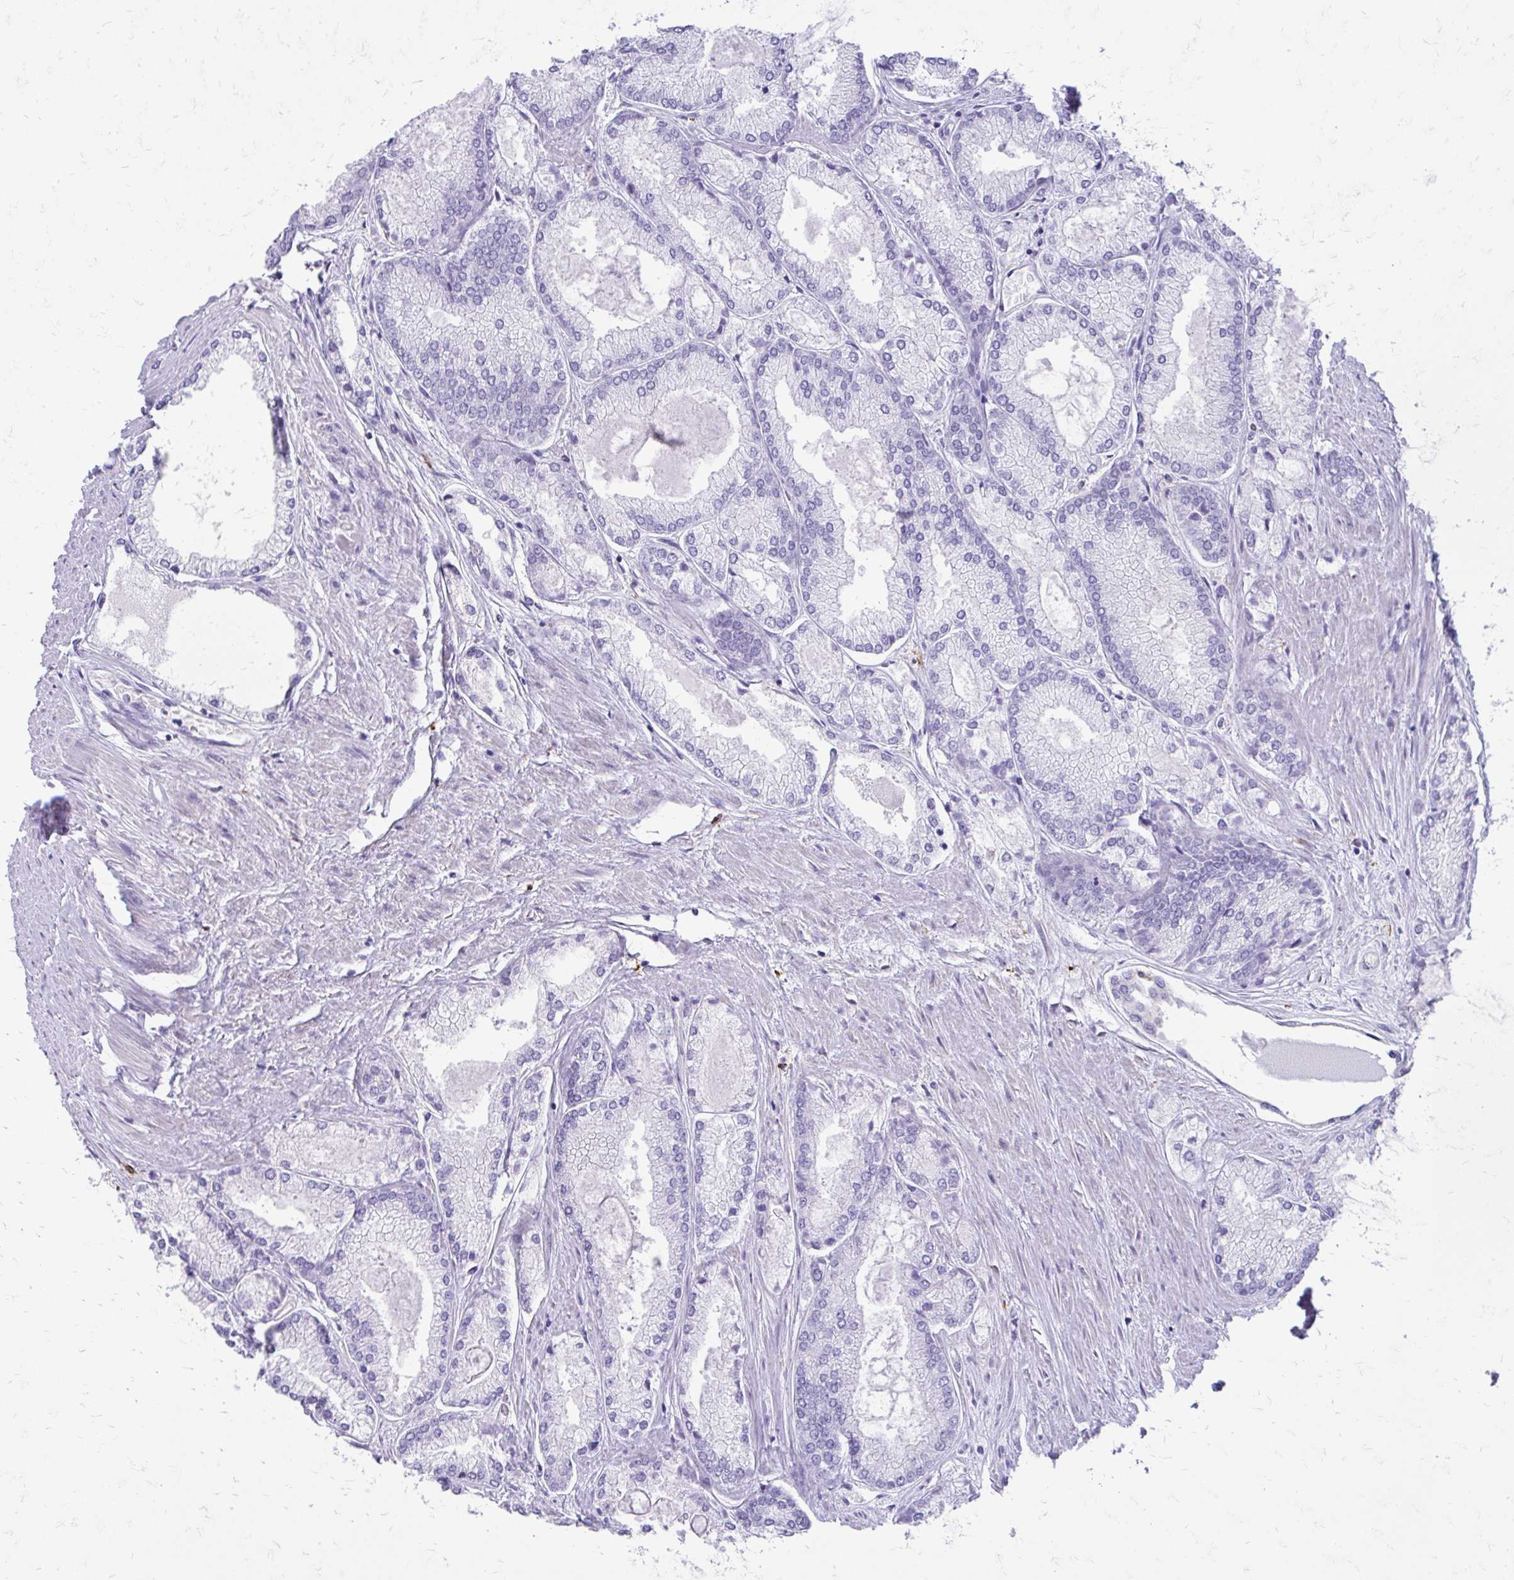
{"staining": {"intensity": "negative", "quantity": "none", "location": "none"}, "tissue": "prostate cancer", "cell_type": "Tumor cells", "image_type": "cancer", "snomed": [{"axis": "morphology", "description": "Adenocarcinoma, High grade"}, {"axis": "topography", "description": "Prostate"}], "caption": "The immunohistochemistry image has no significant positivity in tumor cells of prostate high-grade adenocarcinoma tissue.", "gene": "SIGLEC11", "patient": {"sex": "male", "age": 68}}